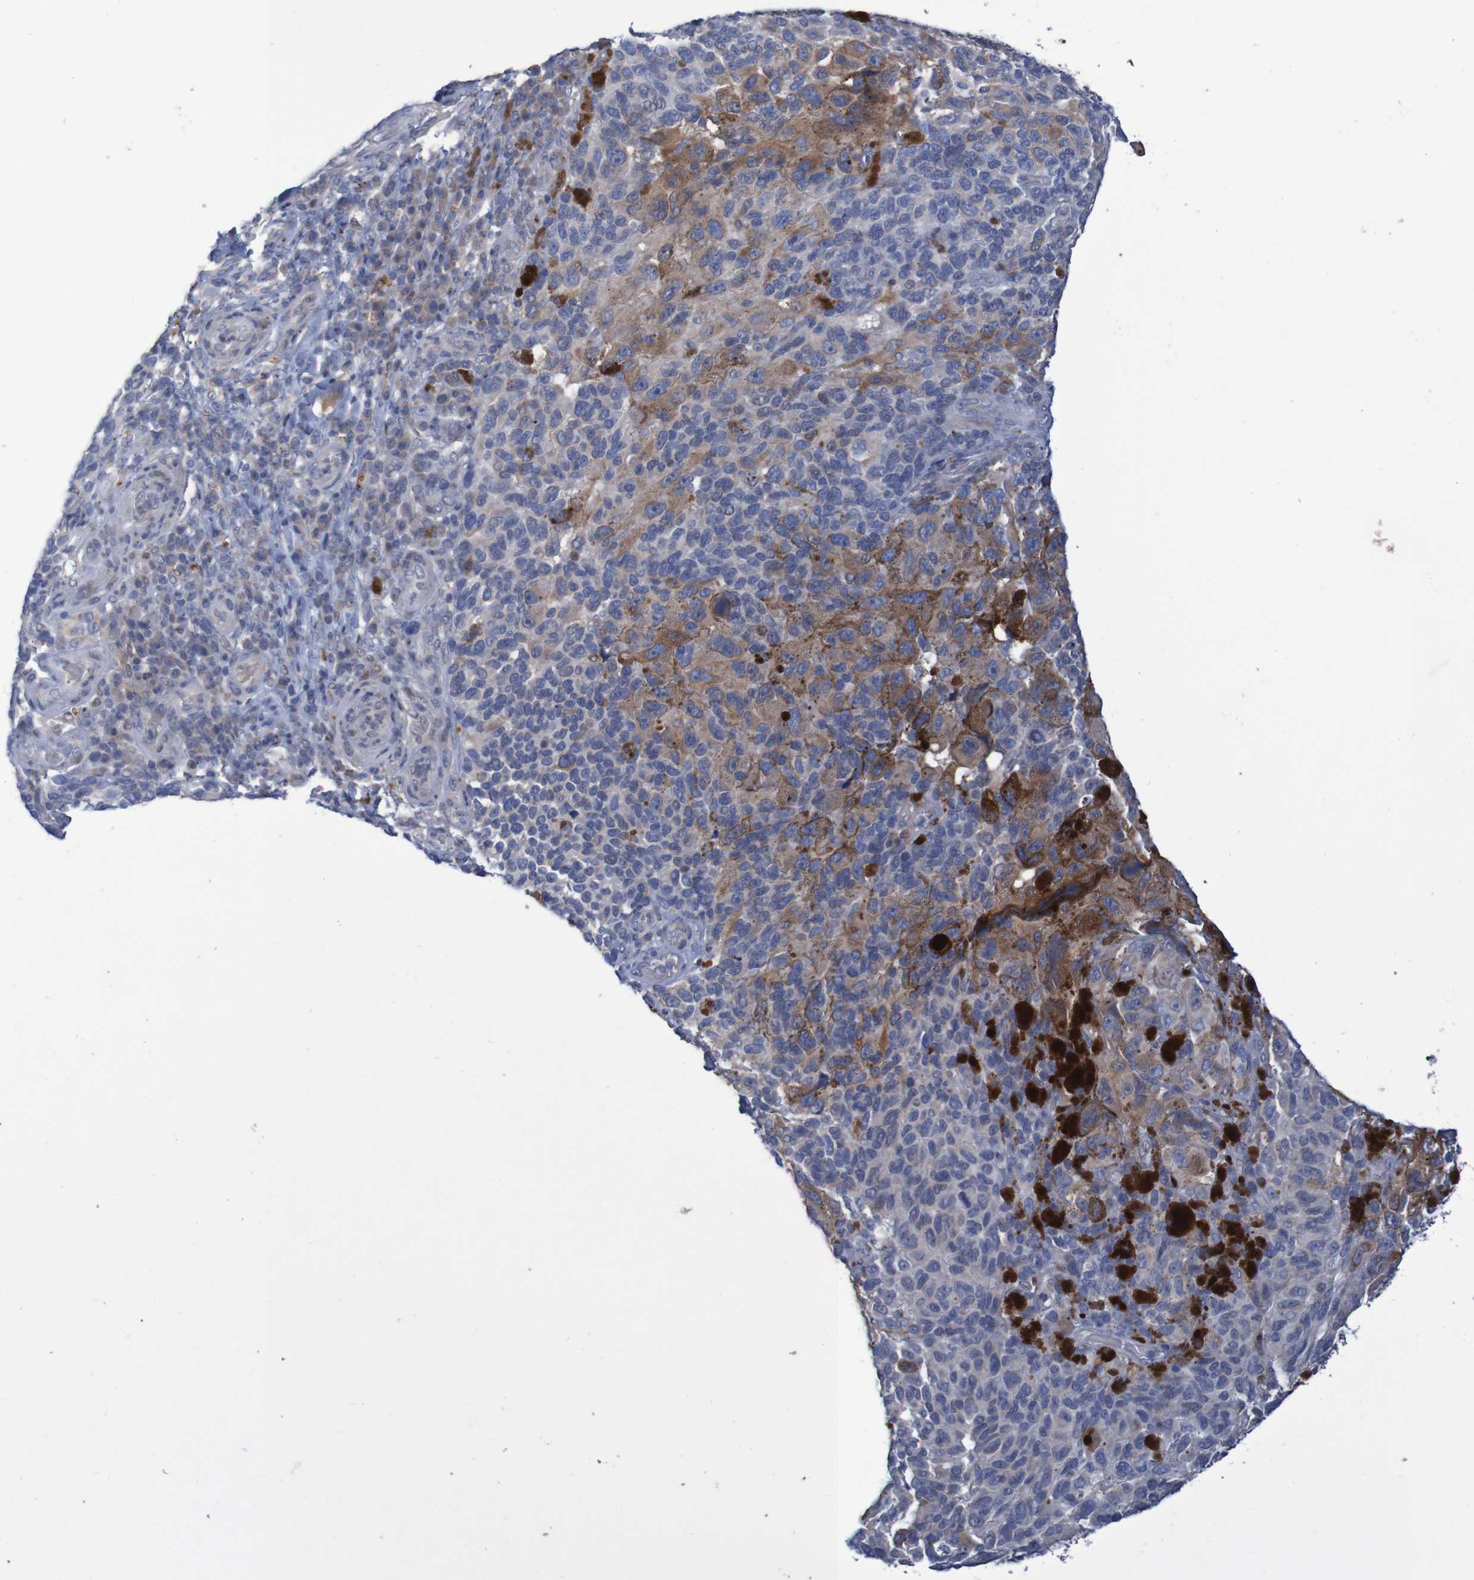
{"staining": {"intensity": "weak", "quantity": "<25%", "location": "cytoplasmic/membranous"}, "tissue": "melanoma", "cell_type": "Tumor cells", "image_type": "cancer", "snomed": [{"axis": "morphology", "description": "Malignant melanoma, NOS"}, {"axis": "topography", "description": "Skin"}], "caption": "Tumor cells are negative for protein expression in human melanoma.", "gene": "FBP2", "patient": {"sex": "female", "age": 73}}